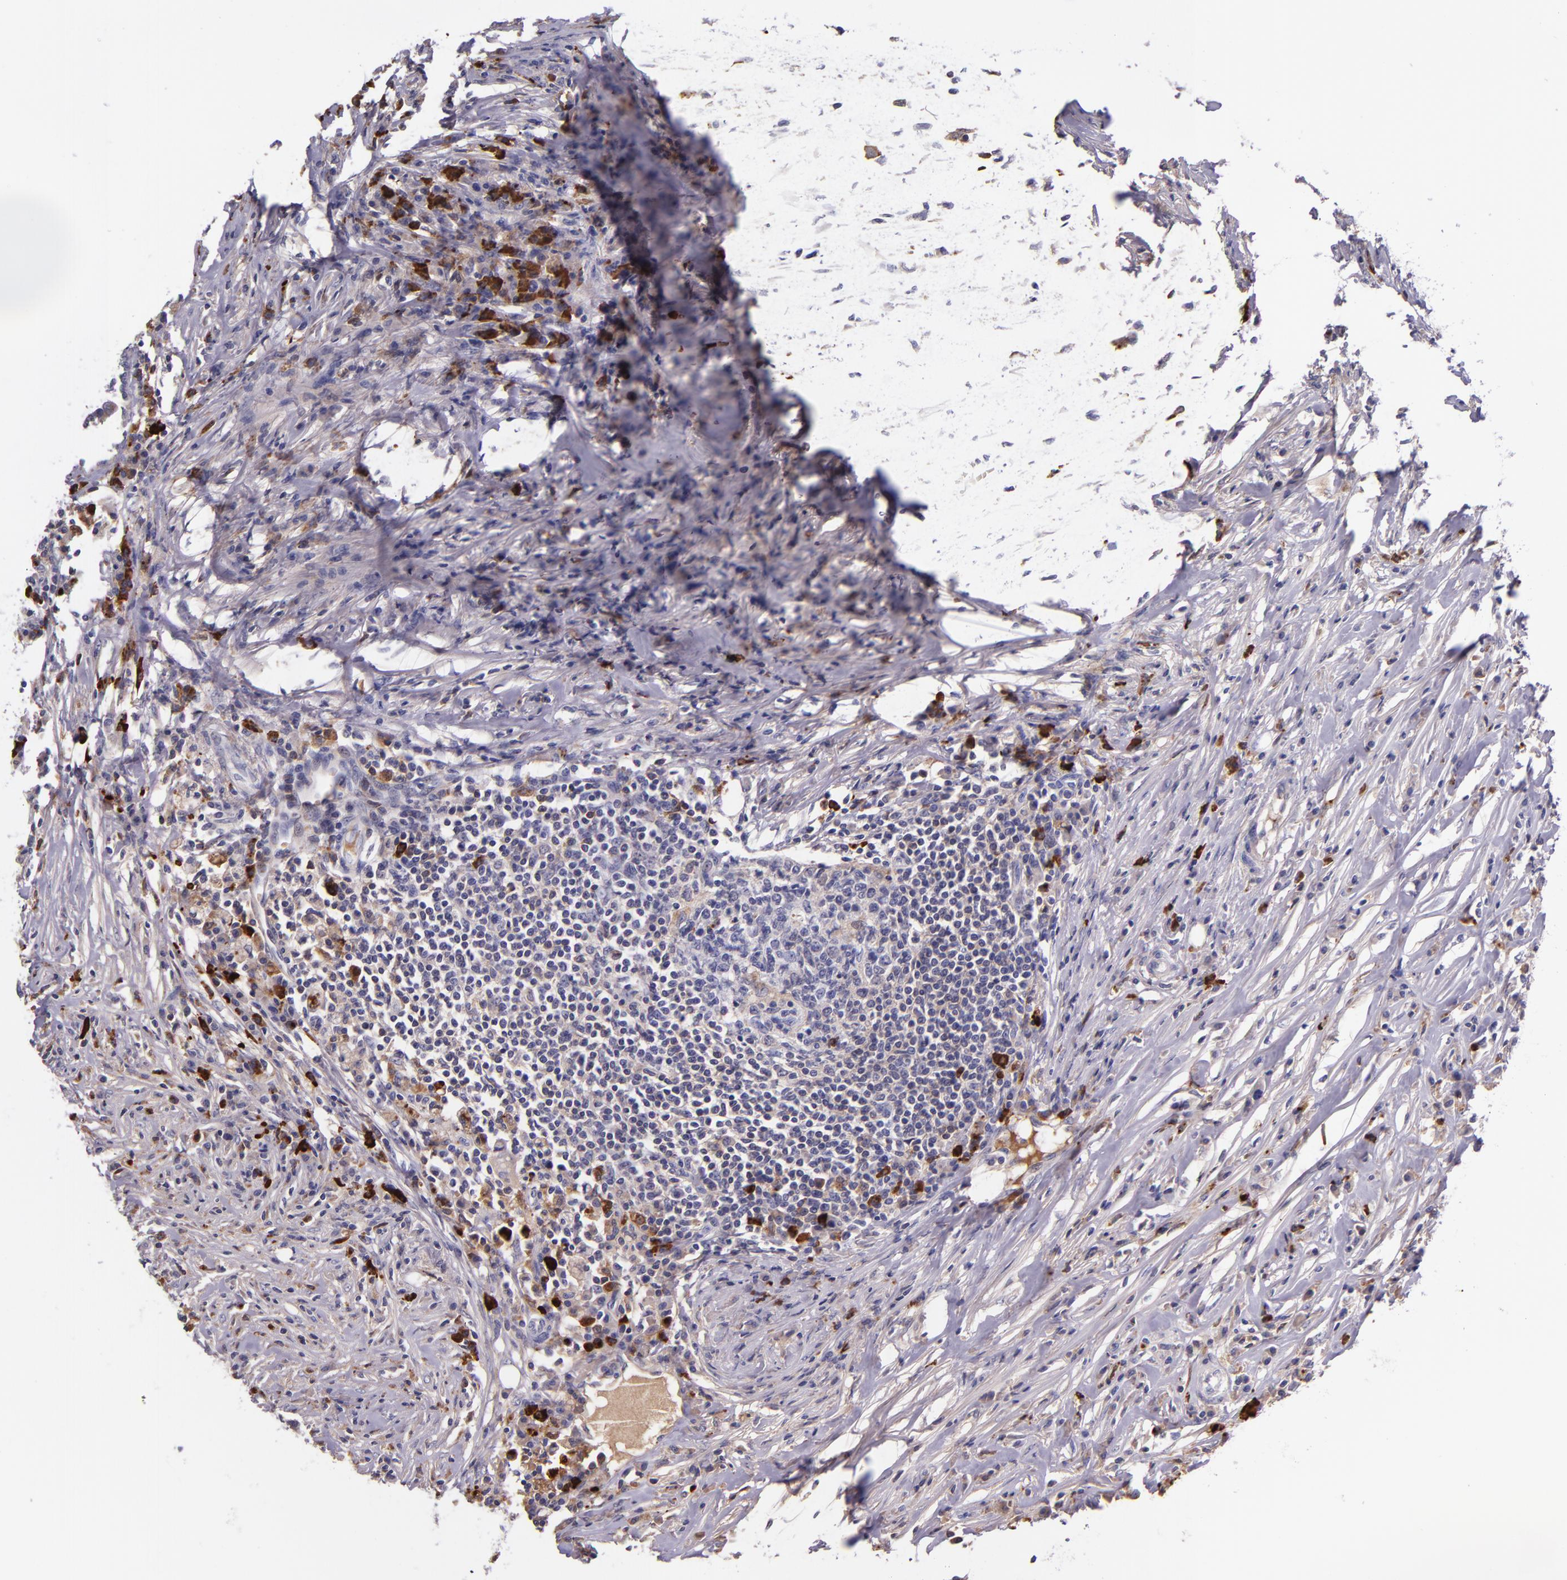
{"staining": {"intensity": "negative", "quantity": "none", "location": "none"}, "tissue": "colorectal cancer", "cell_type": "Tumor cells", "image_type": "cancer", "snomed": [{"axis": "morphology", "description": "Adenocarcinoma, NOS"}, {"axis": "topography", "description": "Colon"}], "caption": "Immunohistochemistry micrograph of neoplastic tissue: colorectal adenocarcinoma stained with DAB reveals no significant protein expression in tumor cells. (DAB IHC, high magnification).", "gene": "KNG1", "patient": {"sex": "male", "age": 71}}